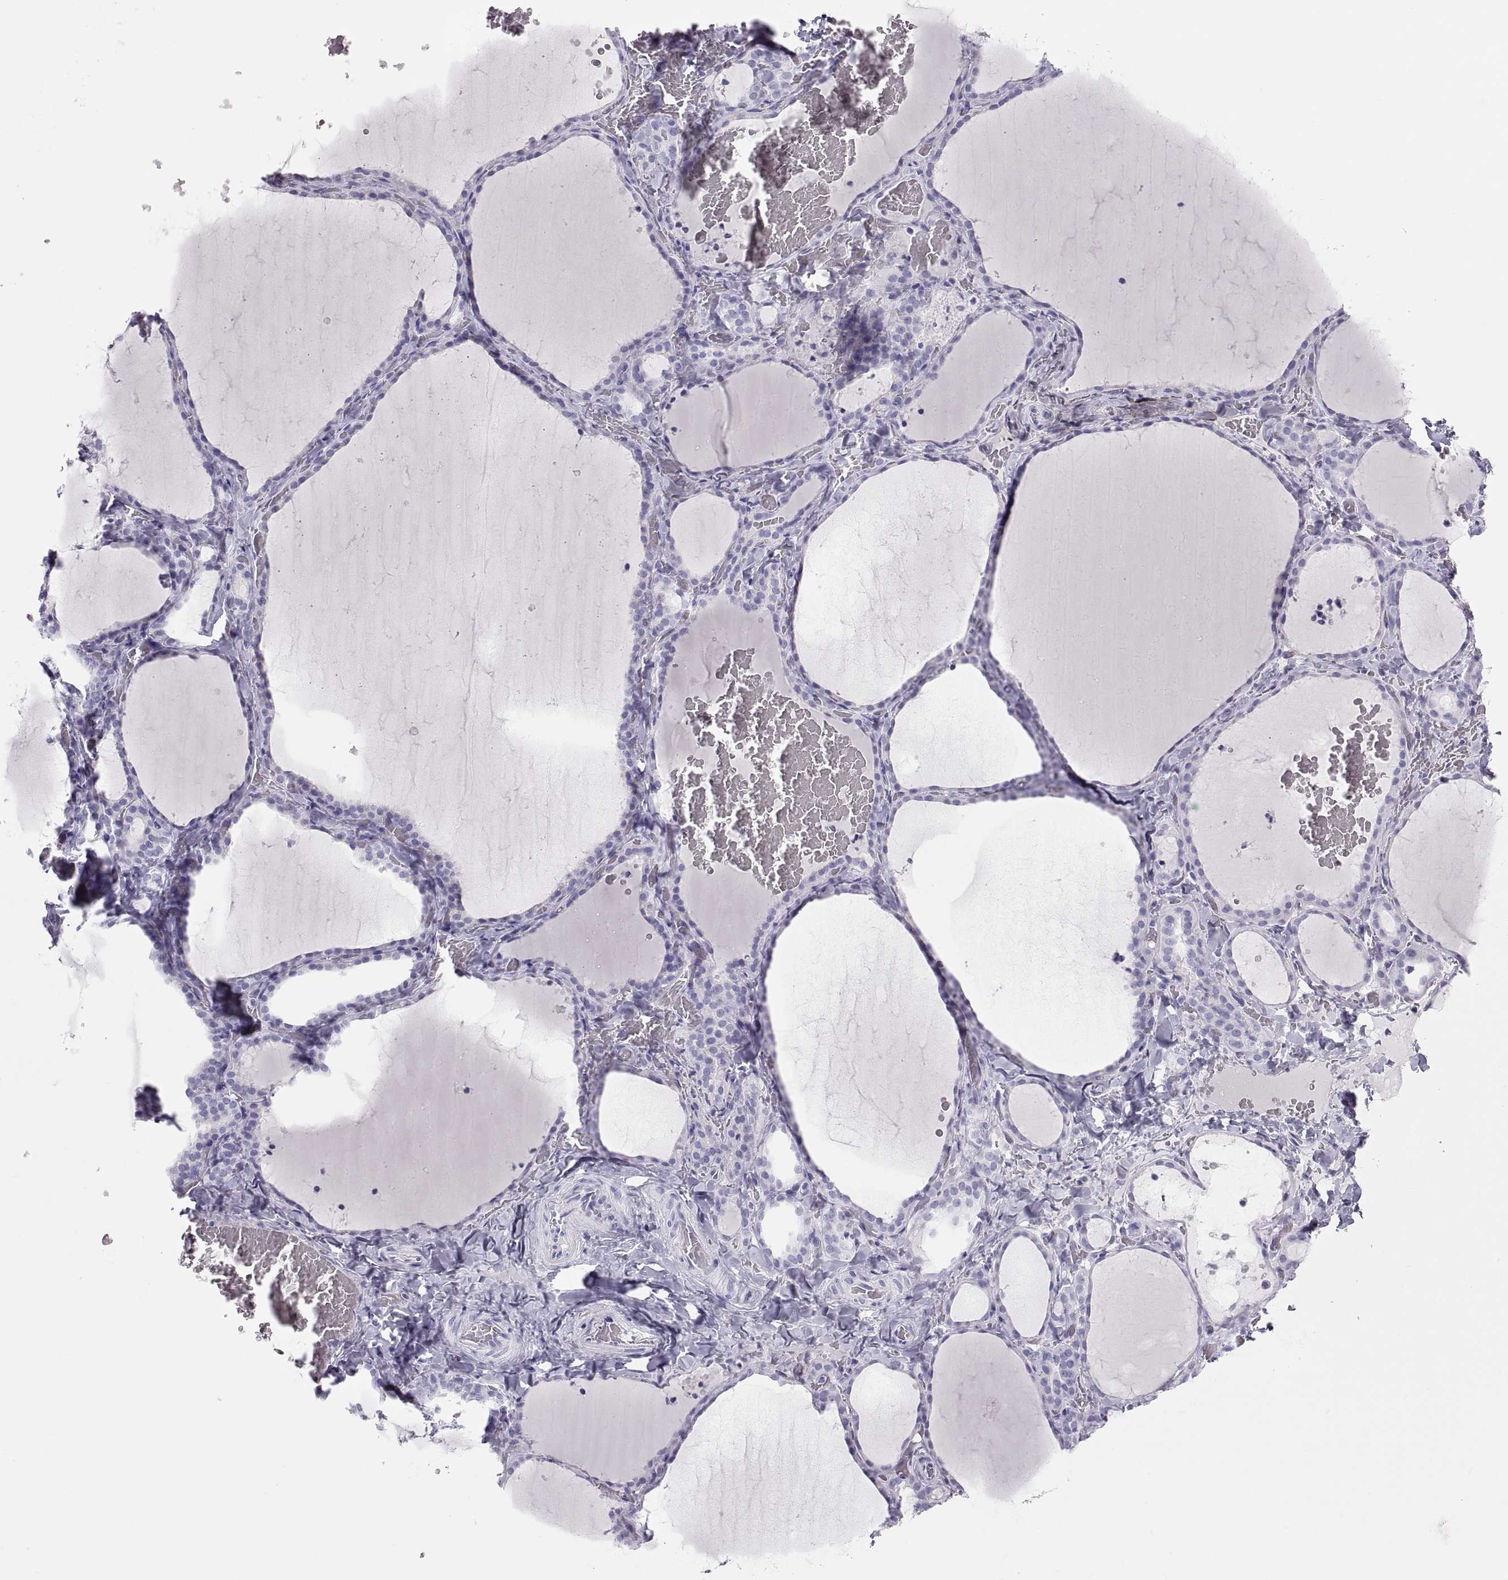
{"staining": {"intensity": "negative", "quantity": "none", "location": "none"}, "tissue": "thyroid gland", "cell_type": "Glandular cells", "image_type": "normal", "snomed": [{"axis": "morphology", "description": "Normal tissue, NOS"}, {"axis": "topography", "description": "Thyroid gland"}], "caption": "Glandular cells are negative for protein expression in unremarkable human thyroid gland.", "gene": "SEMG1", "patient": {"sex": "female", "age": 22}}